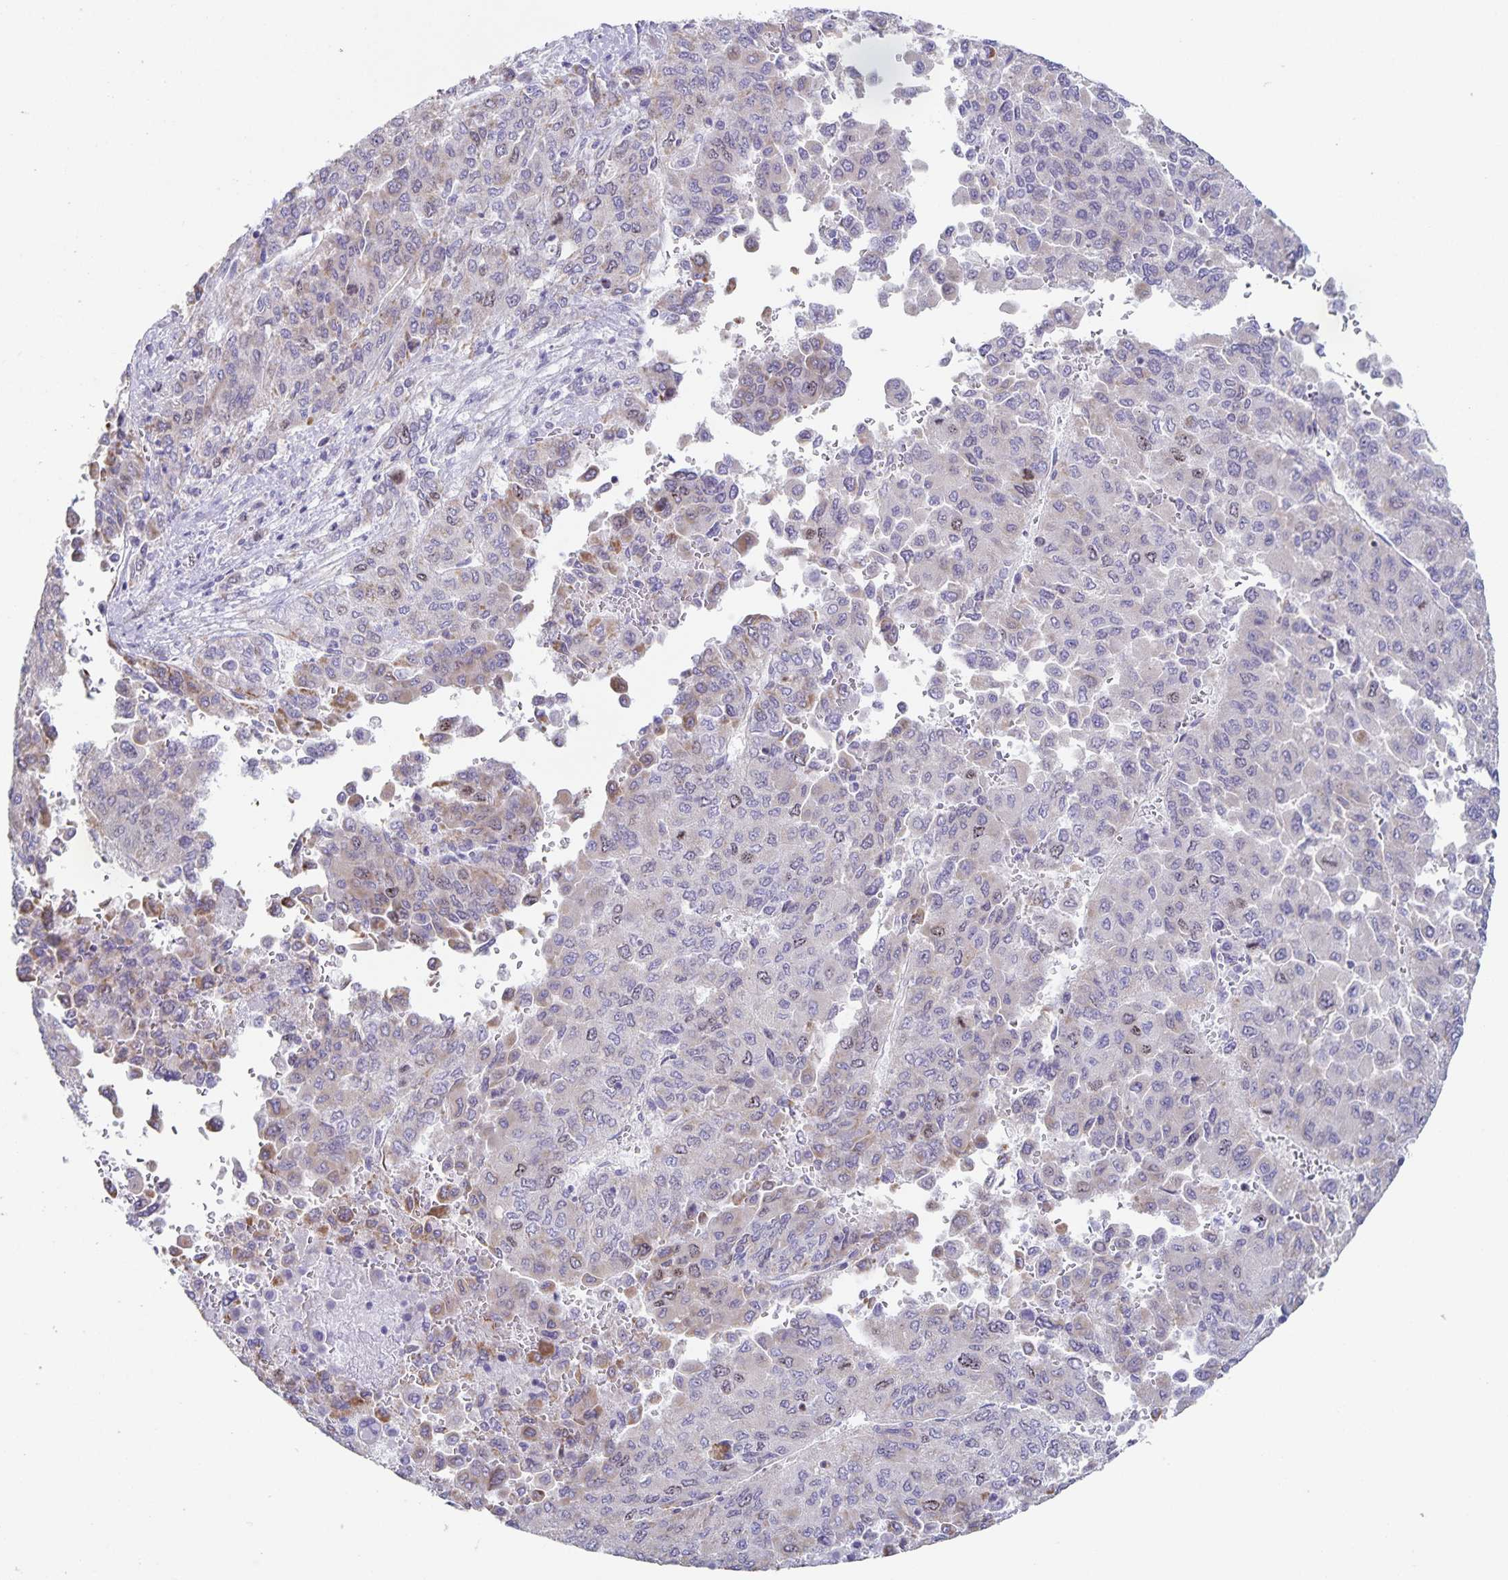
{"staining": {"intensity": "weak", "quantity": "<25%", "location": "cytoplasmic/membranous"}, "tissue": "liver cancer", "cell_type": "Tumor cells", "image_type": "cancer", "snomed": [{"axis": "morphology", "description": "Carcinoma, Hepatocellular, NOS"}, {"axis": "topography", "description": "Liver"}], "caption": "The histopathology image reveals no staining of tumor cells in hepatocellular carcinoma (liver).", "gene": "CENPH", "patient": {"sex": "female", "age": 41}}